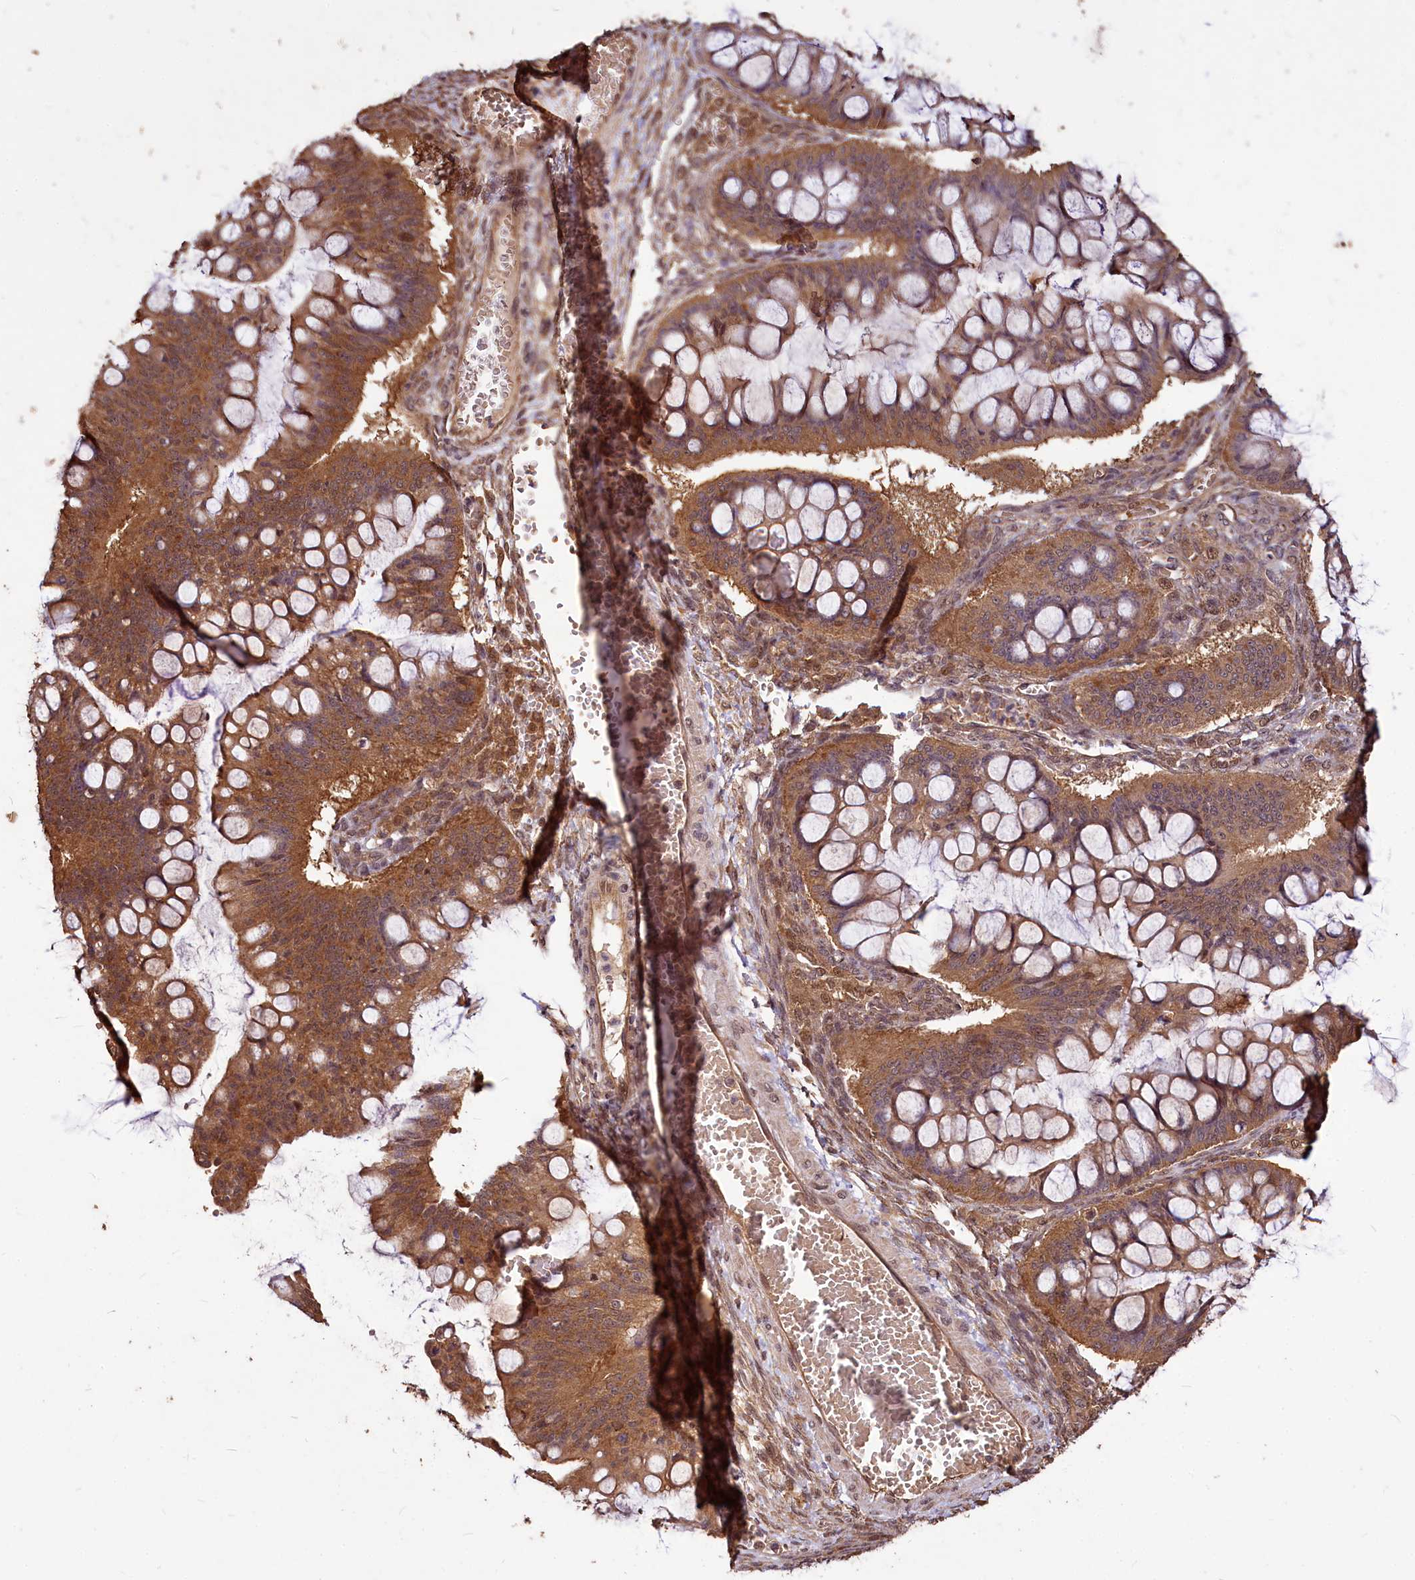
{"staining": {"intensity": "moderate", "quantity": ">75%", "location": "cytoplasmic/membranous"}, "tissue": "ovarian cancer", "cell_type": "Tumor cells", "image_type": "cancer", "snomed": [{"axis": "morphology", "description": "Cystadenocarcinoma, mucinous, NOS"}, {"axis": "topography", "description": "Ovary"}], "caption": "Protein staining of ovarian cancer (mucinous cystadenocarcinoma) tissue reveals moderate cytoplasmic/membranous positivity in about >75% of tumor cells. (IHC, brightfield microscopy, high magnification).", "gene": "VPS51", "patient": {"sex": "female", "age": 73}}